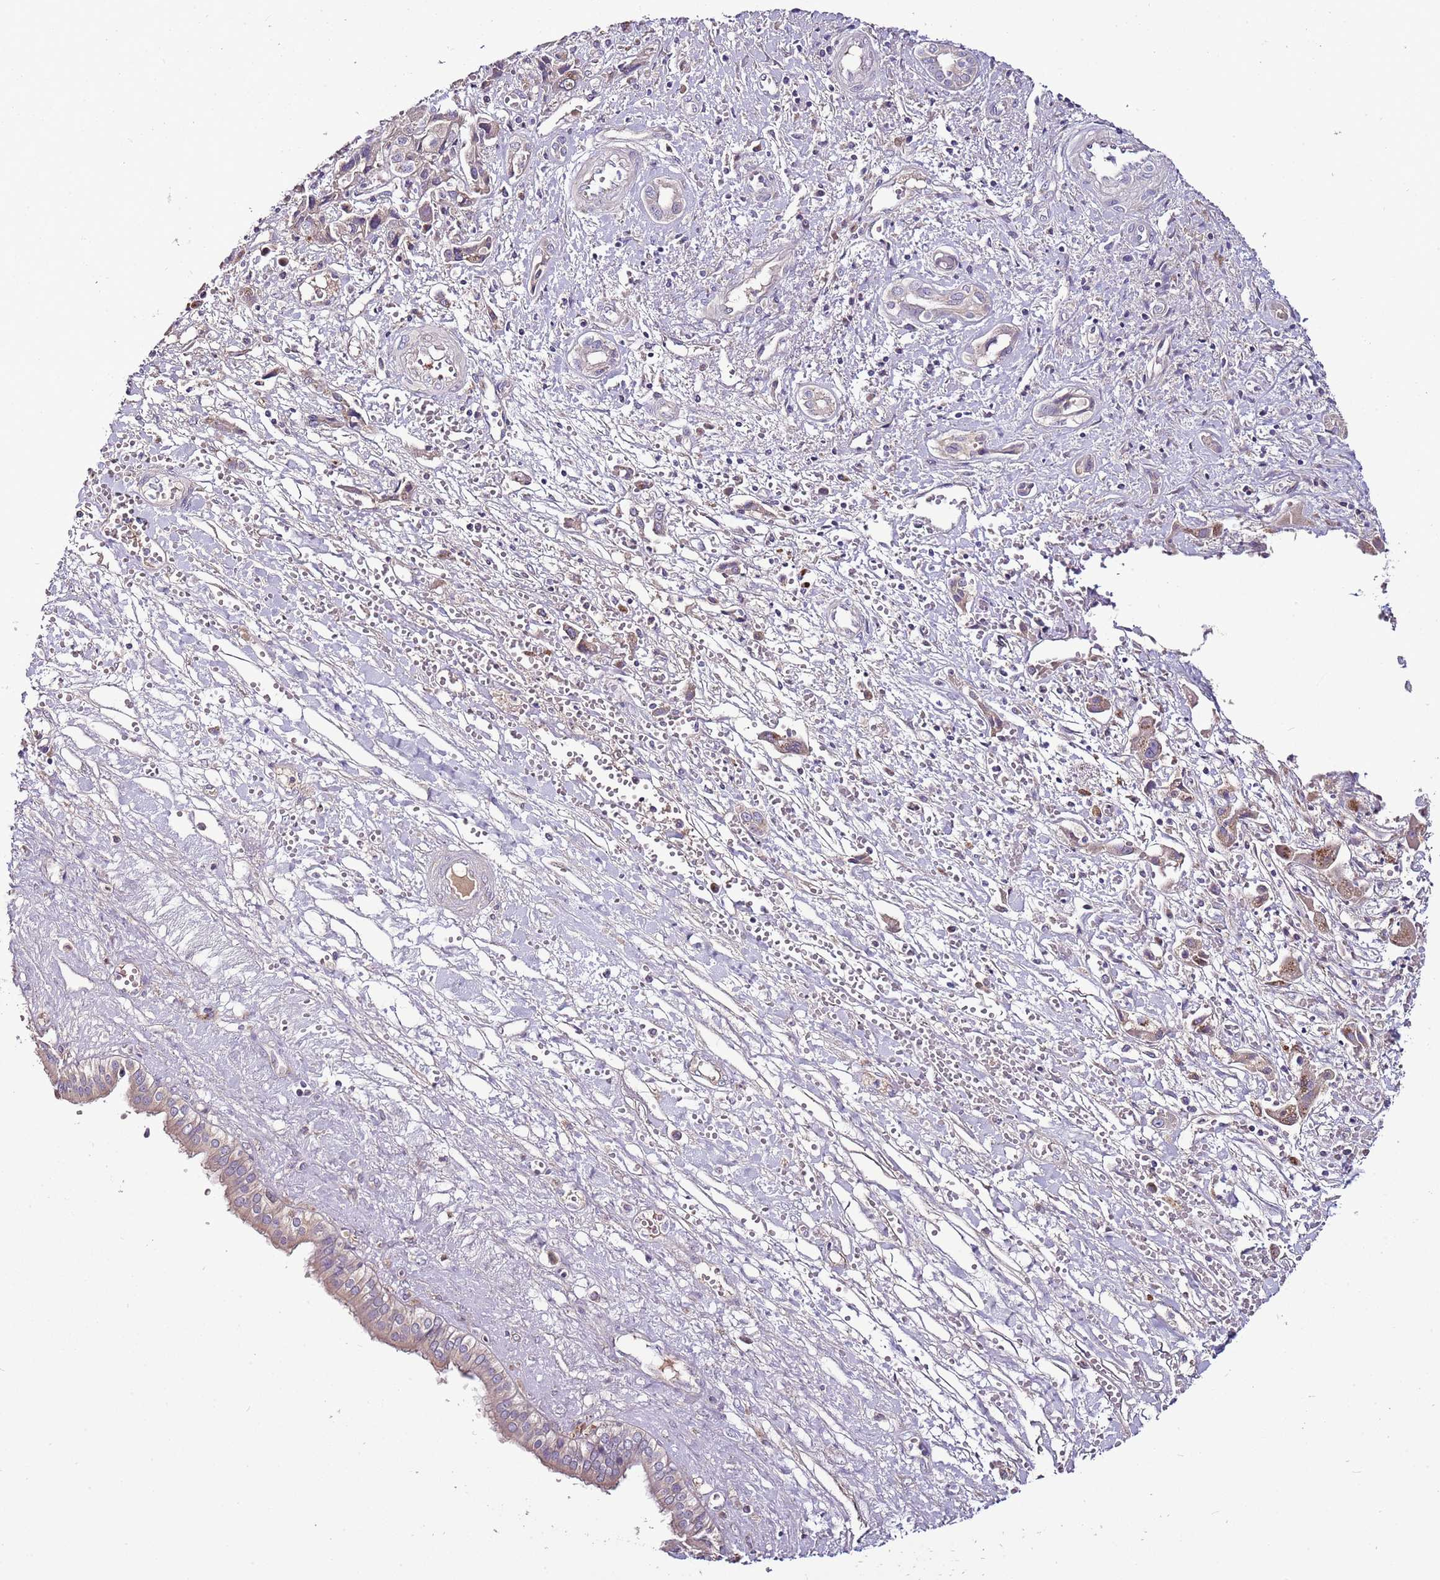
{"staining": {"intensity": "weak", "quantity": "<25%", "location": "cytoplasmic/membranous"}, "tissue": "liver cancer", "cell_type": "Tumor cells", "image_type": "cancer", "snomed": [{"axis": "morphology", "description": "Cholangiocarcinoma"}, {"axis": "topography", "description": "Liver"}], "caption": "DAB (3,3'-diaminobenzidine) immunohistochemical staining of liver cancer (cholangiocarcinoma) shows no significant expression in tumor cells. Nuclei are stained in blue.", "gene": "FAM20A", "patient": {"sex": "male", "age": 67}}